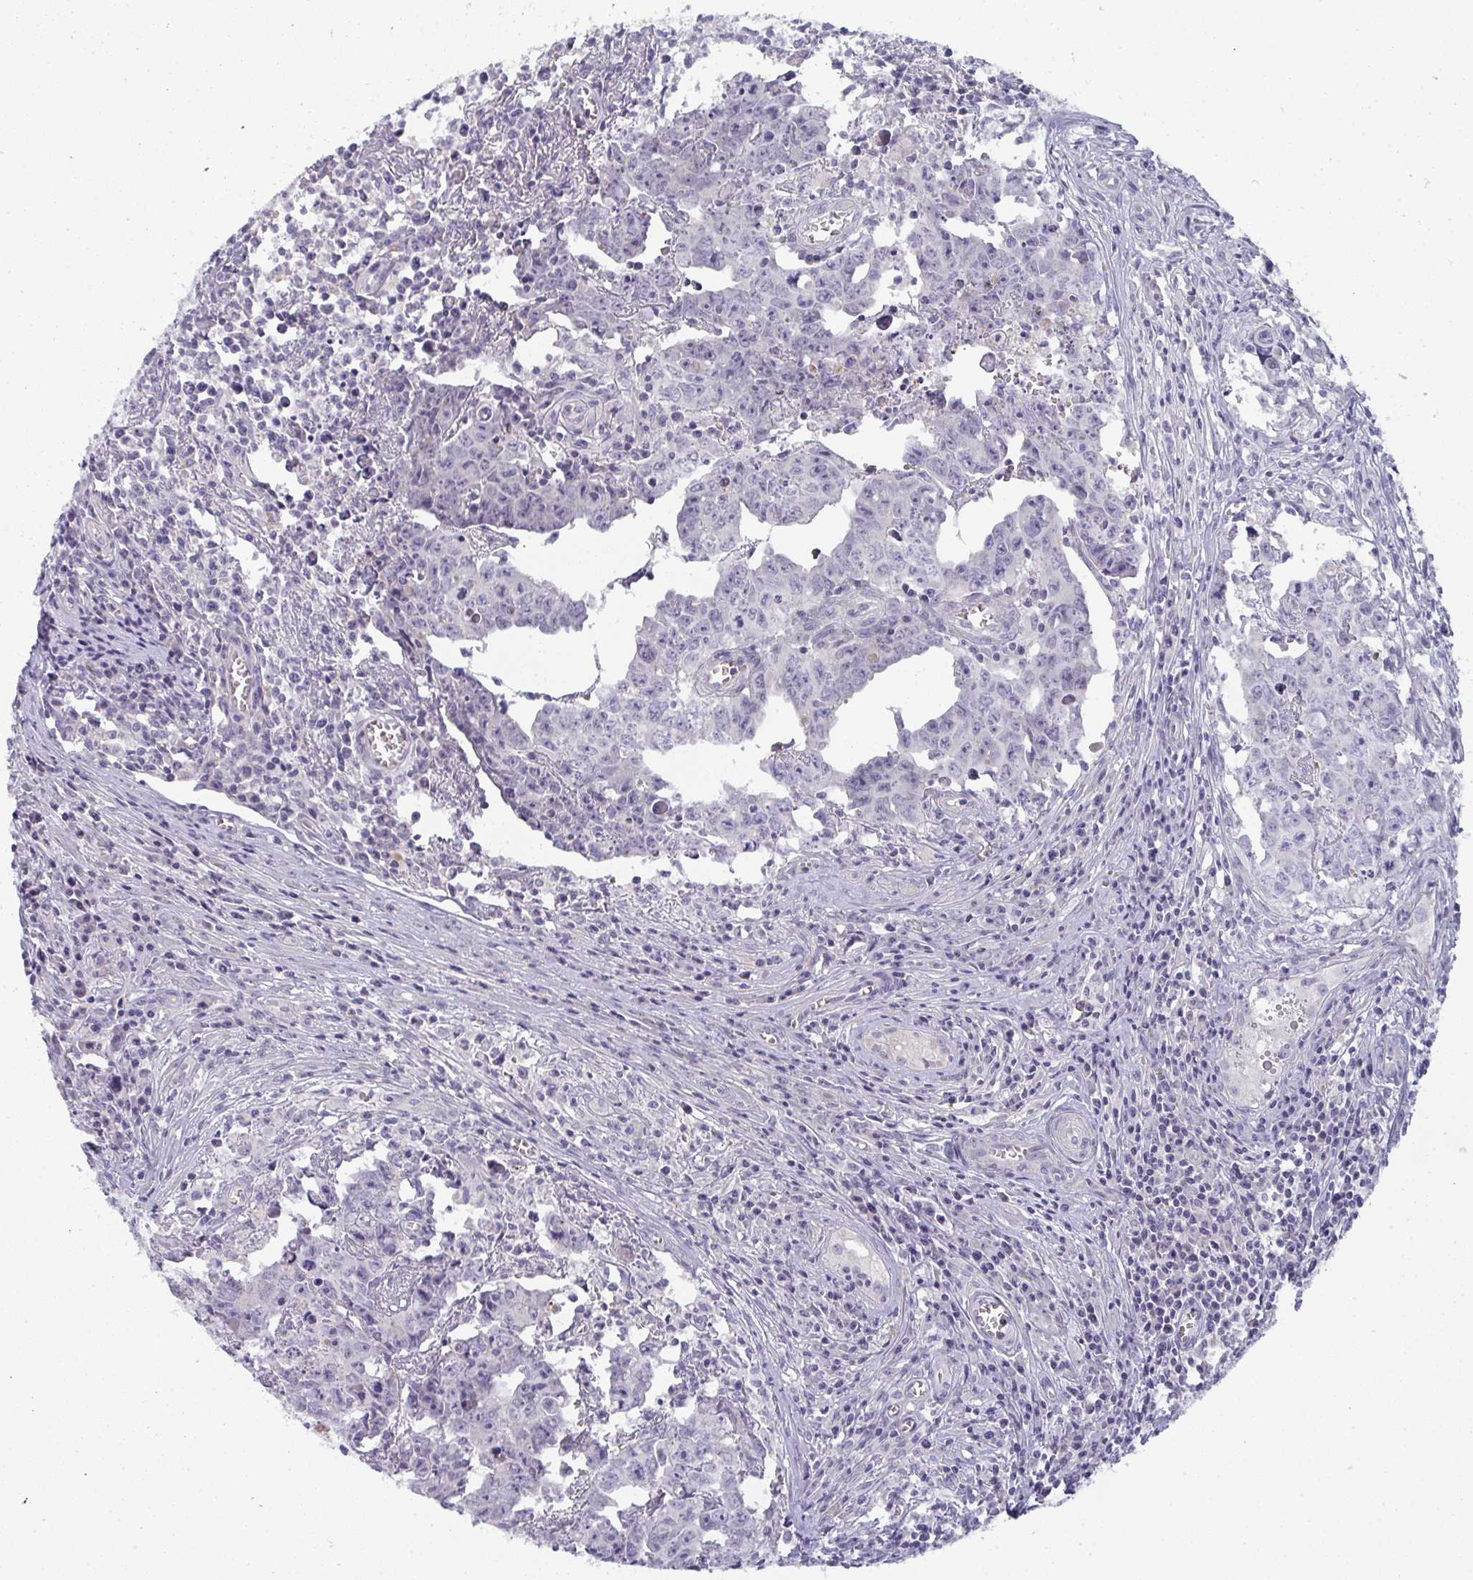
{"staining": {"intensity": "negative", "quantity": "none", "location": "none"}, "tissue": "testis cancer", "cell_type": "Tumor cells", "image_type": "cancer", "snomed": [{"axis": "morphology", "description": "Carcinoma, Embryonal, NOS"}, {"axis": "topography", "description": "Testis"}], "caption": "High magnification brightfield microscopy of testis embryonal carcinoma stained with DAB (3,3'-diaminobenzidine) (brown) and counterstained with hematoxylin (blue): tumor cells show no significant staining.", "gene": "SHB", "patient": {"sex": "male", "age": 22}}